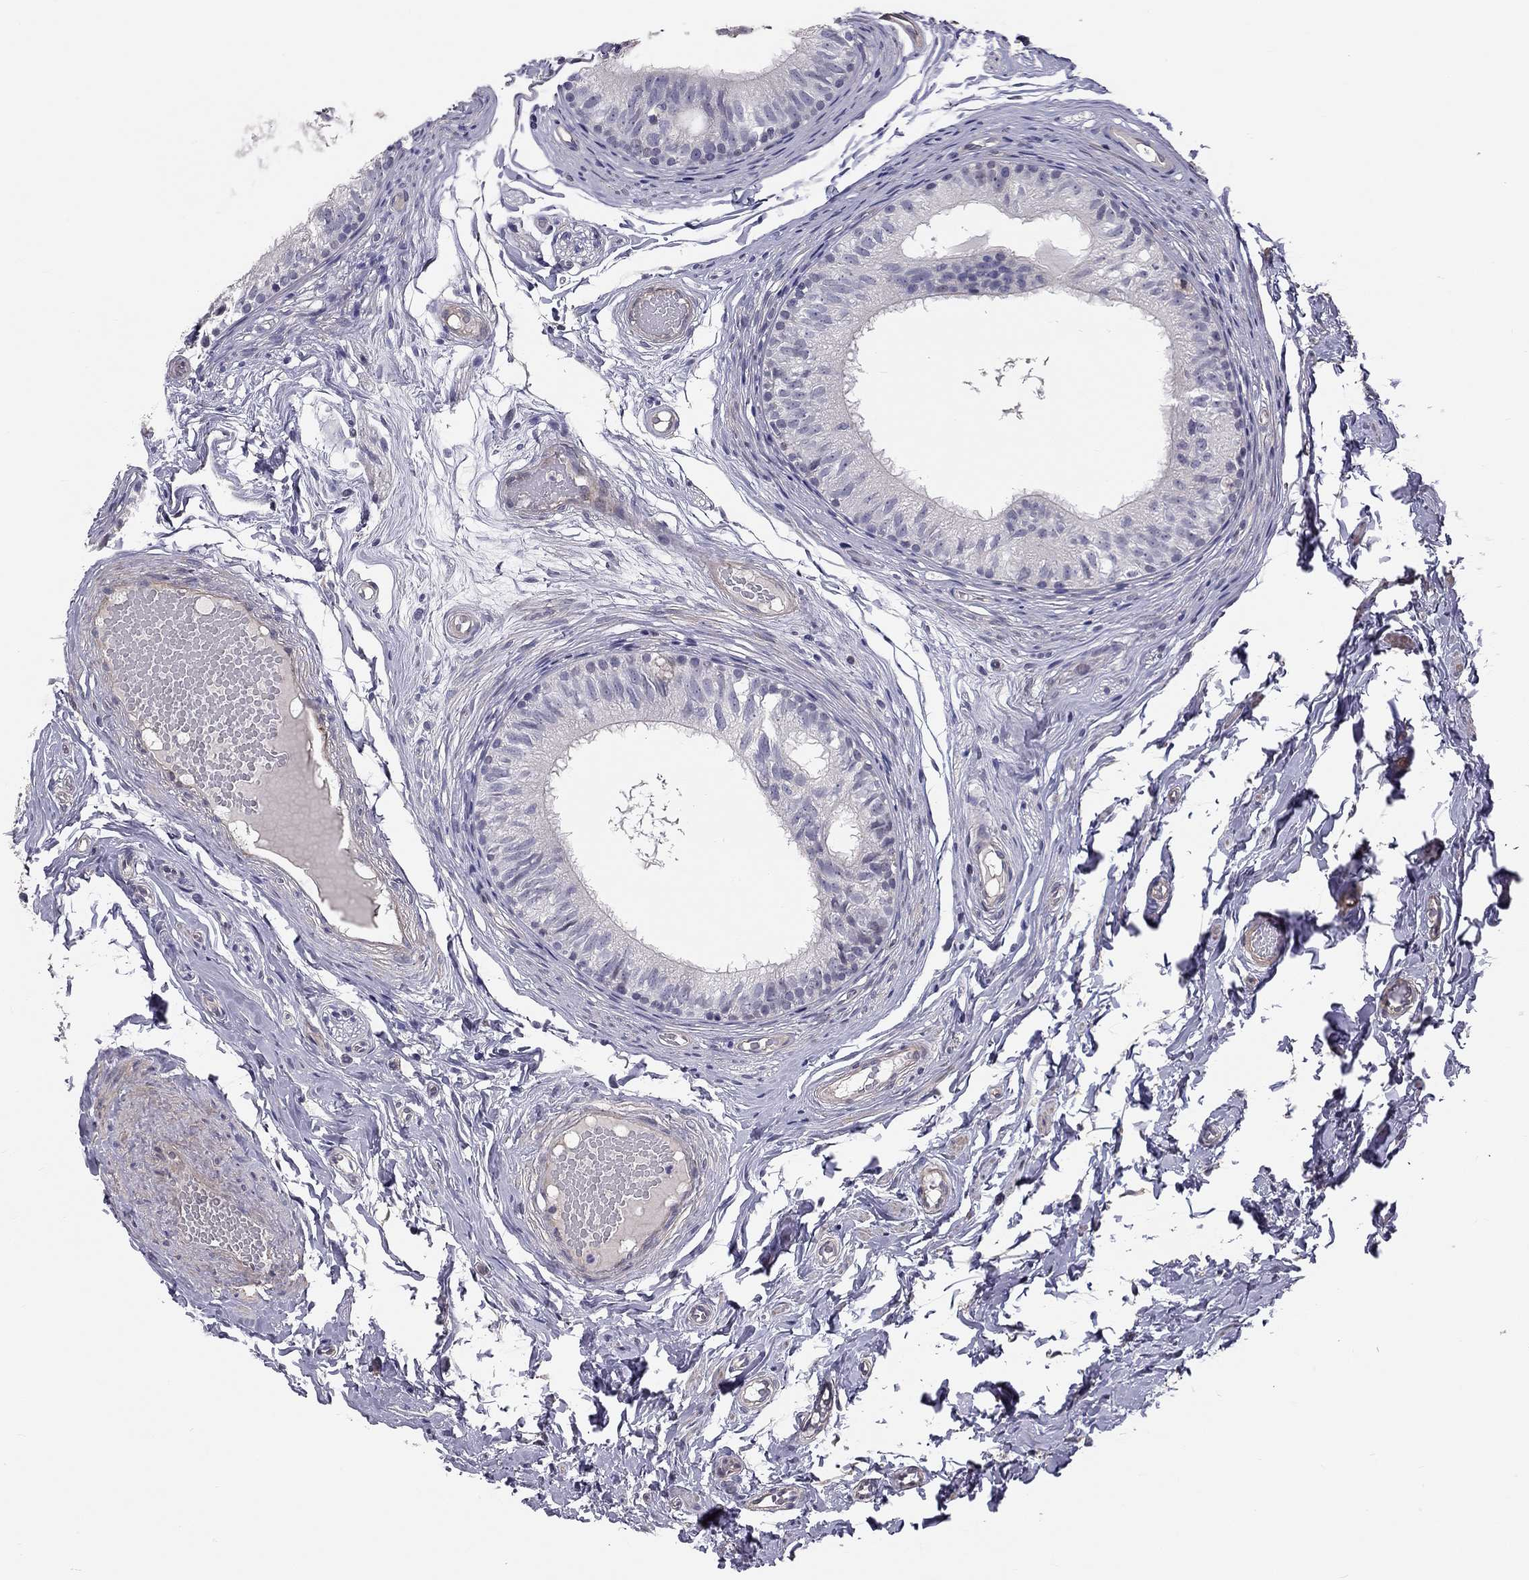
{"staining": {"intensity": "negative", "quantity": "none", "location": "none"}, "tissue": "epididymis", "cell_type": "Glandular cells", "image_type": "normal", "snomed": [{"axis": "morphology", "description": "Normal tissue, NOS"}, {"axis": "topography", "description": "Epididymis"}], "caption": "Protein analysis of benign epididymis demonstrates no significant positivity in glandular cells.", "gene": "GJB4", "patient": {"sex": "male", "age": 29}}